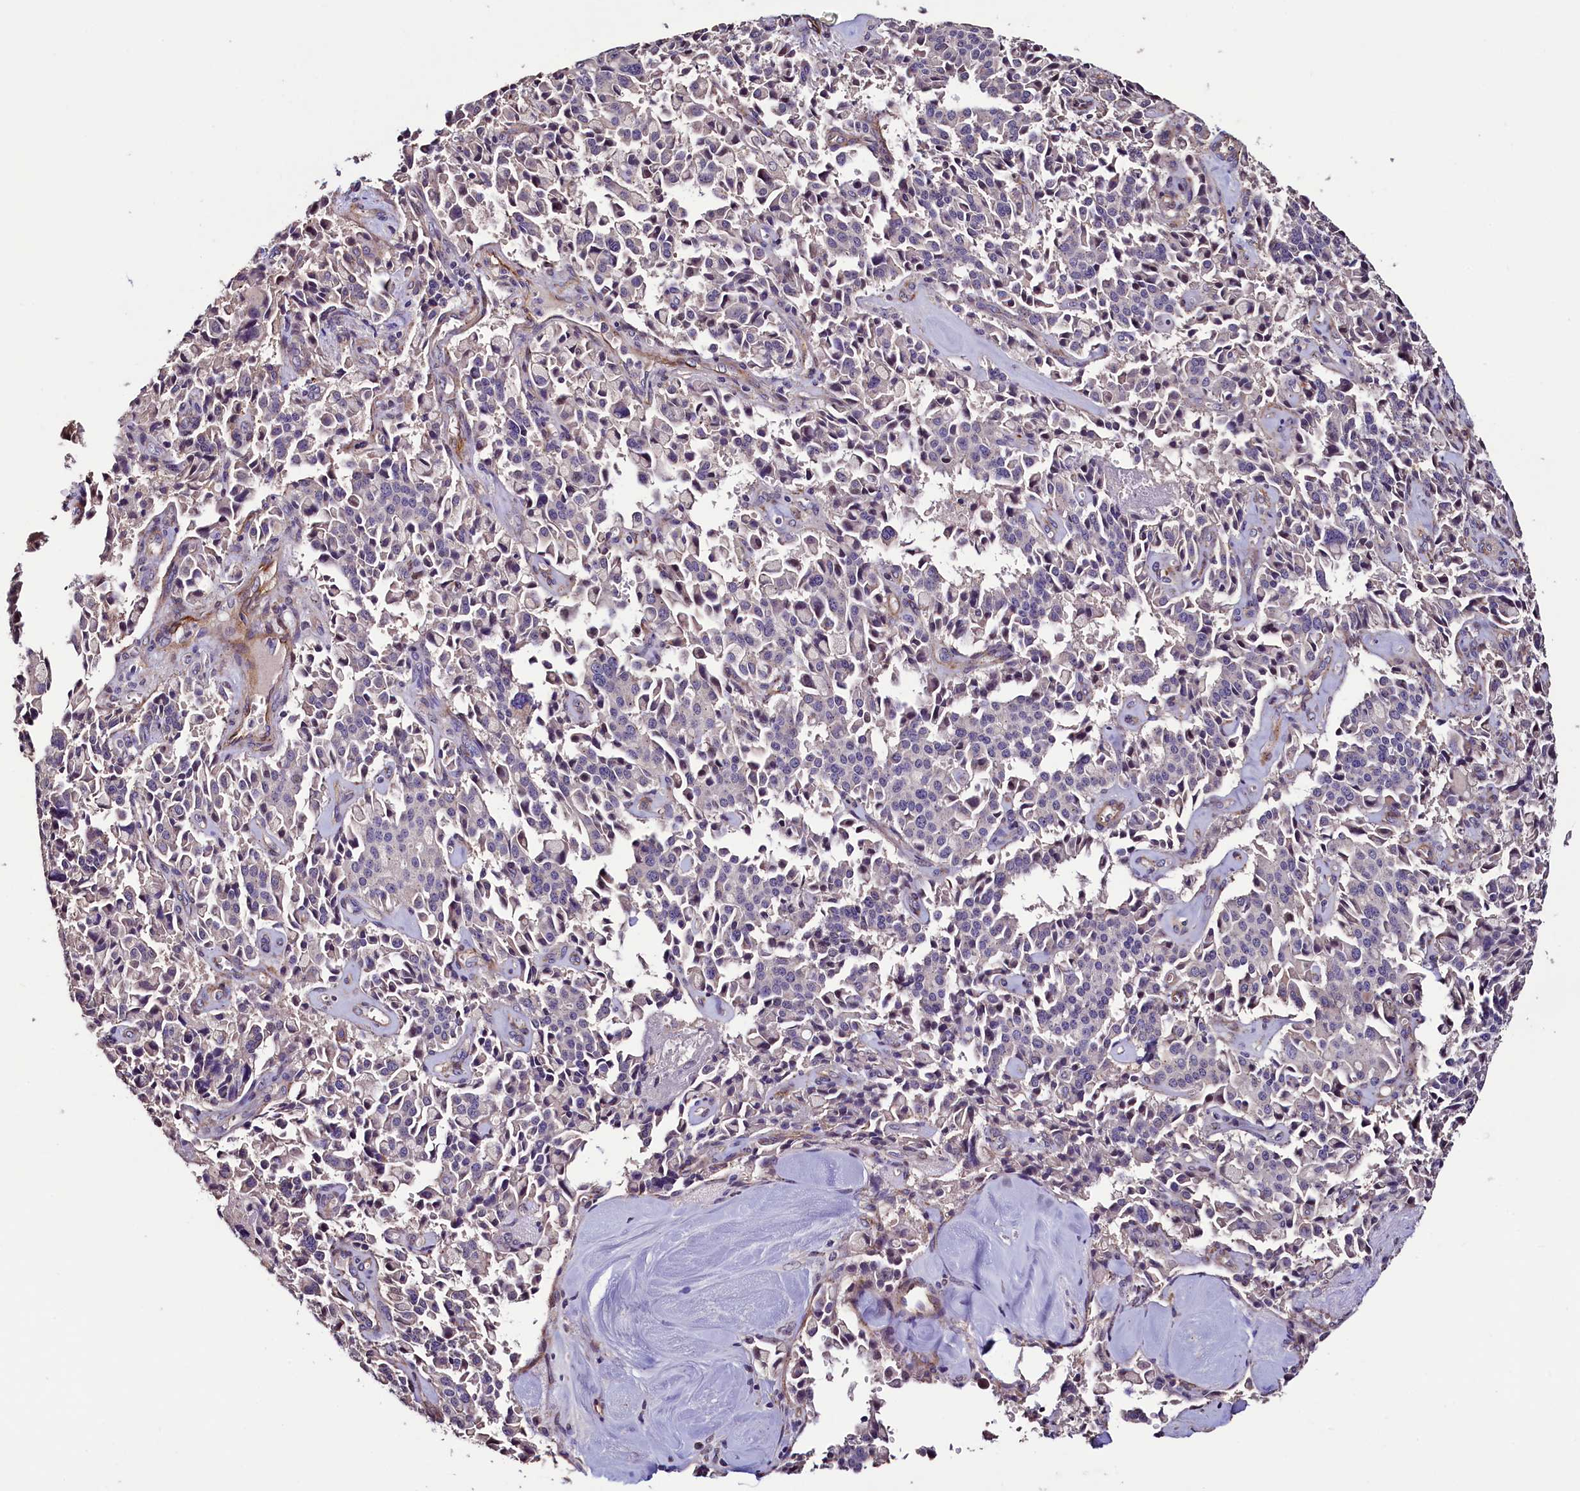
{"staining": {"intensity": "negative", "quantity": "none", "location": "none"}, "tissue": "pancreatic cancer", "cell_type": "Tumor cells", "image_type": "cancer", "snomed": [{"axis": "morphology", "description": "Adenocarcinoma, NOS"}, {"axis": "topography", "description": "Pancreas"}], "caption": "An image of human pancreatic cancer (adenocarcinoma) is negative for staining in tumor cells. The staining was performed using DAB to visualize the protein expression in brown, while the nuclei were stained in blue with hematoxylin (Magnification: 20x).", "gene": "PALM", "patient": {"sex": "male", "age": 65}}